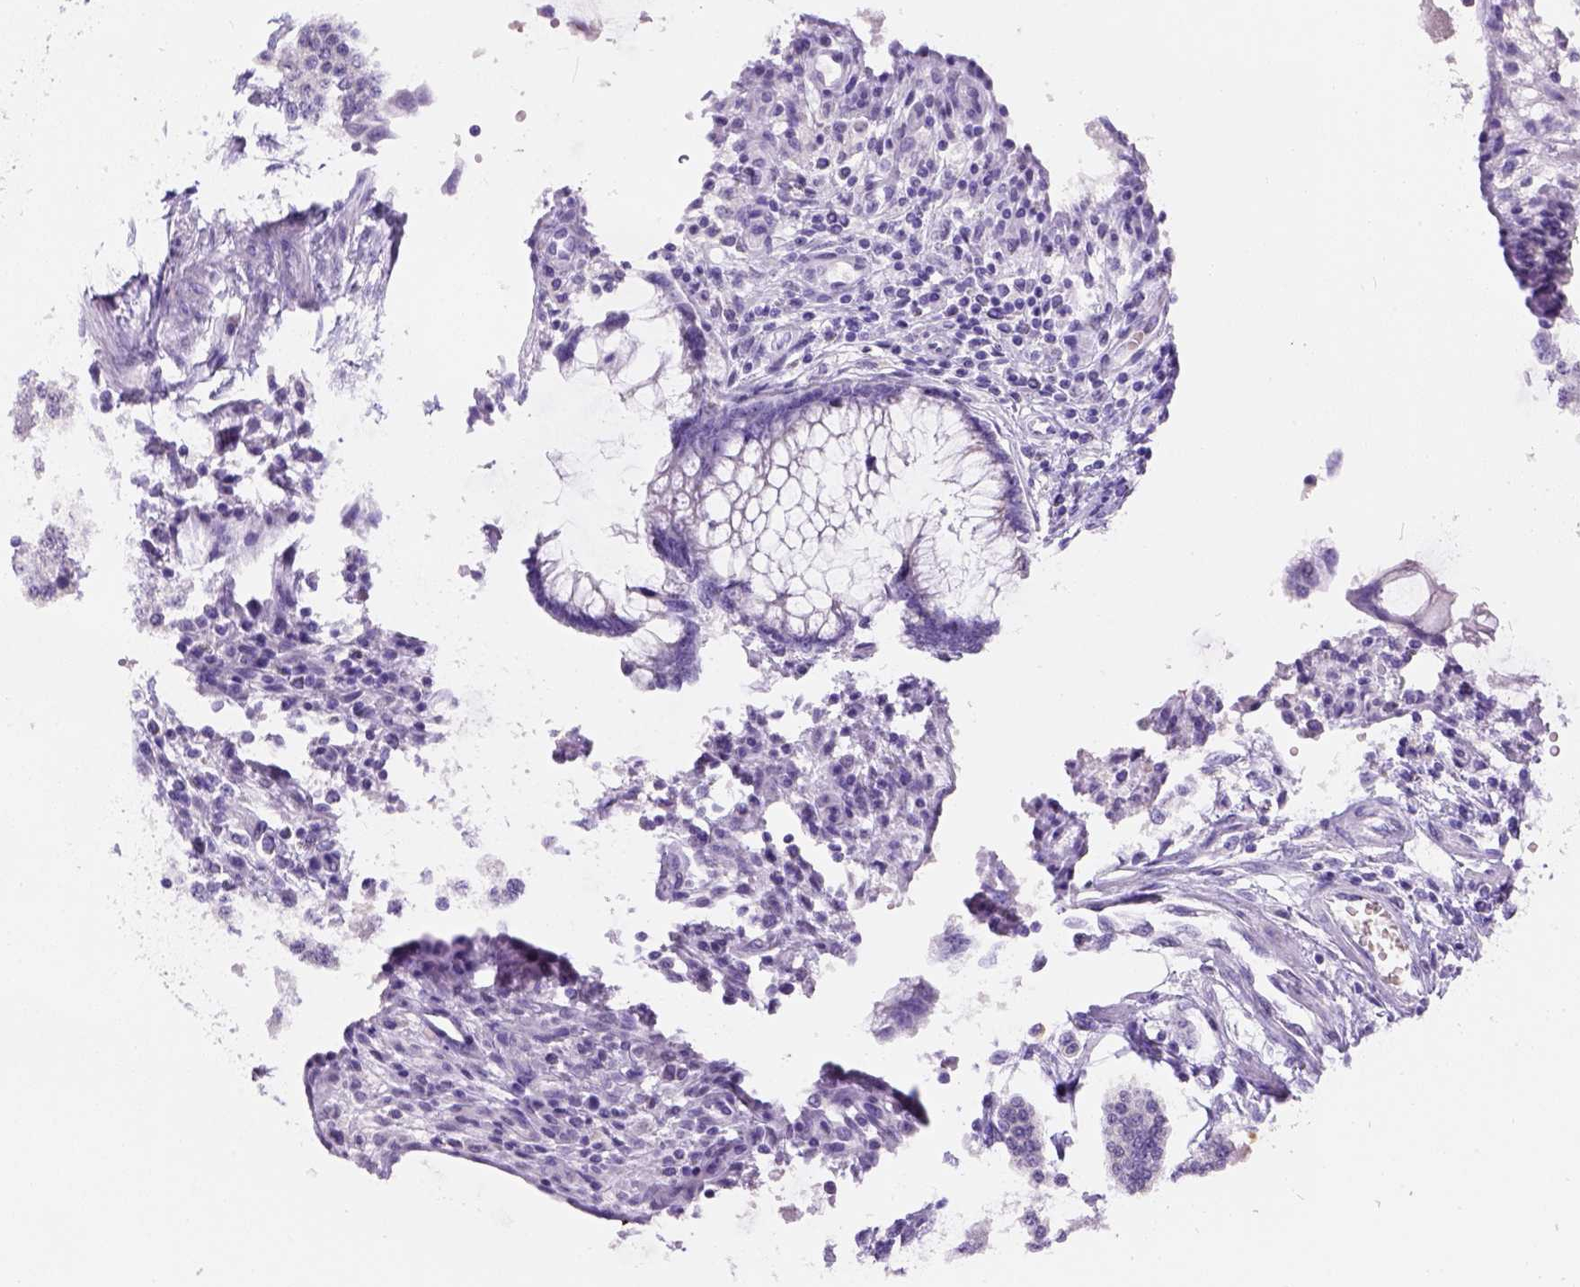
{"staining": {"intensity": "negative", "quantity": "none", "location": "none"}, "tissue": "carcinoid", "cell_type": "Tumor cells", "image_type": "cancer", "snomed": [{"axis": "morphology", "description": "Carcinoid, malignant, NOS"}, {"axis": "topography", "description": "Small intestine"}], "caption": "Carcinoid stained for a protein using IHC demonstrates no expression tumor cells.", "gene": "PHF7", "patient": {"sex": "female", "age": 65}}